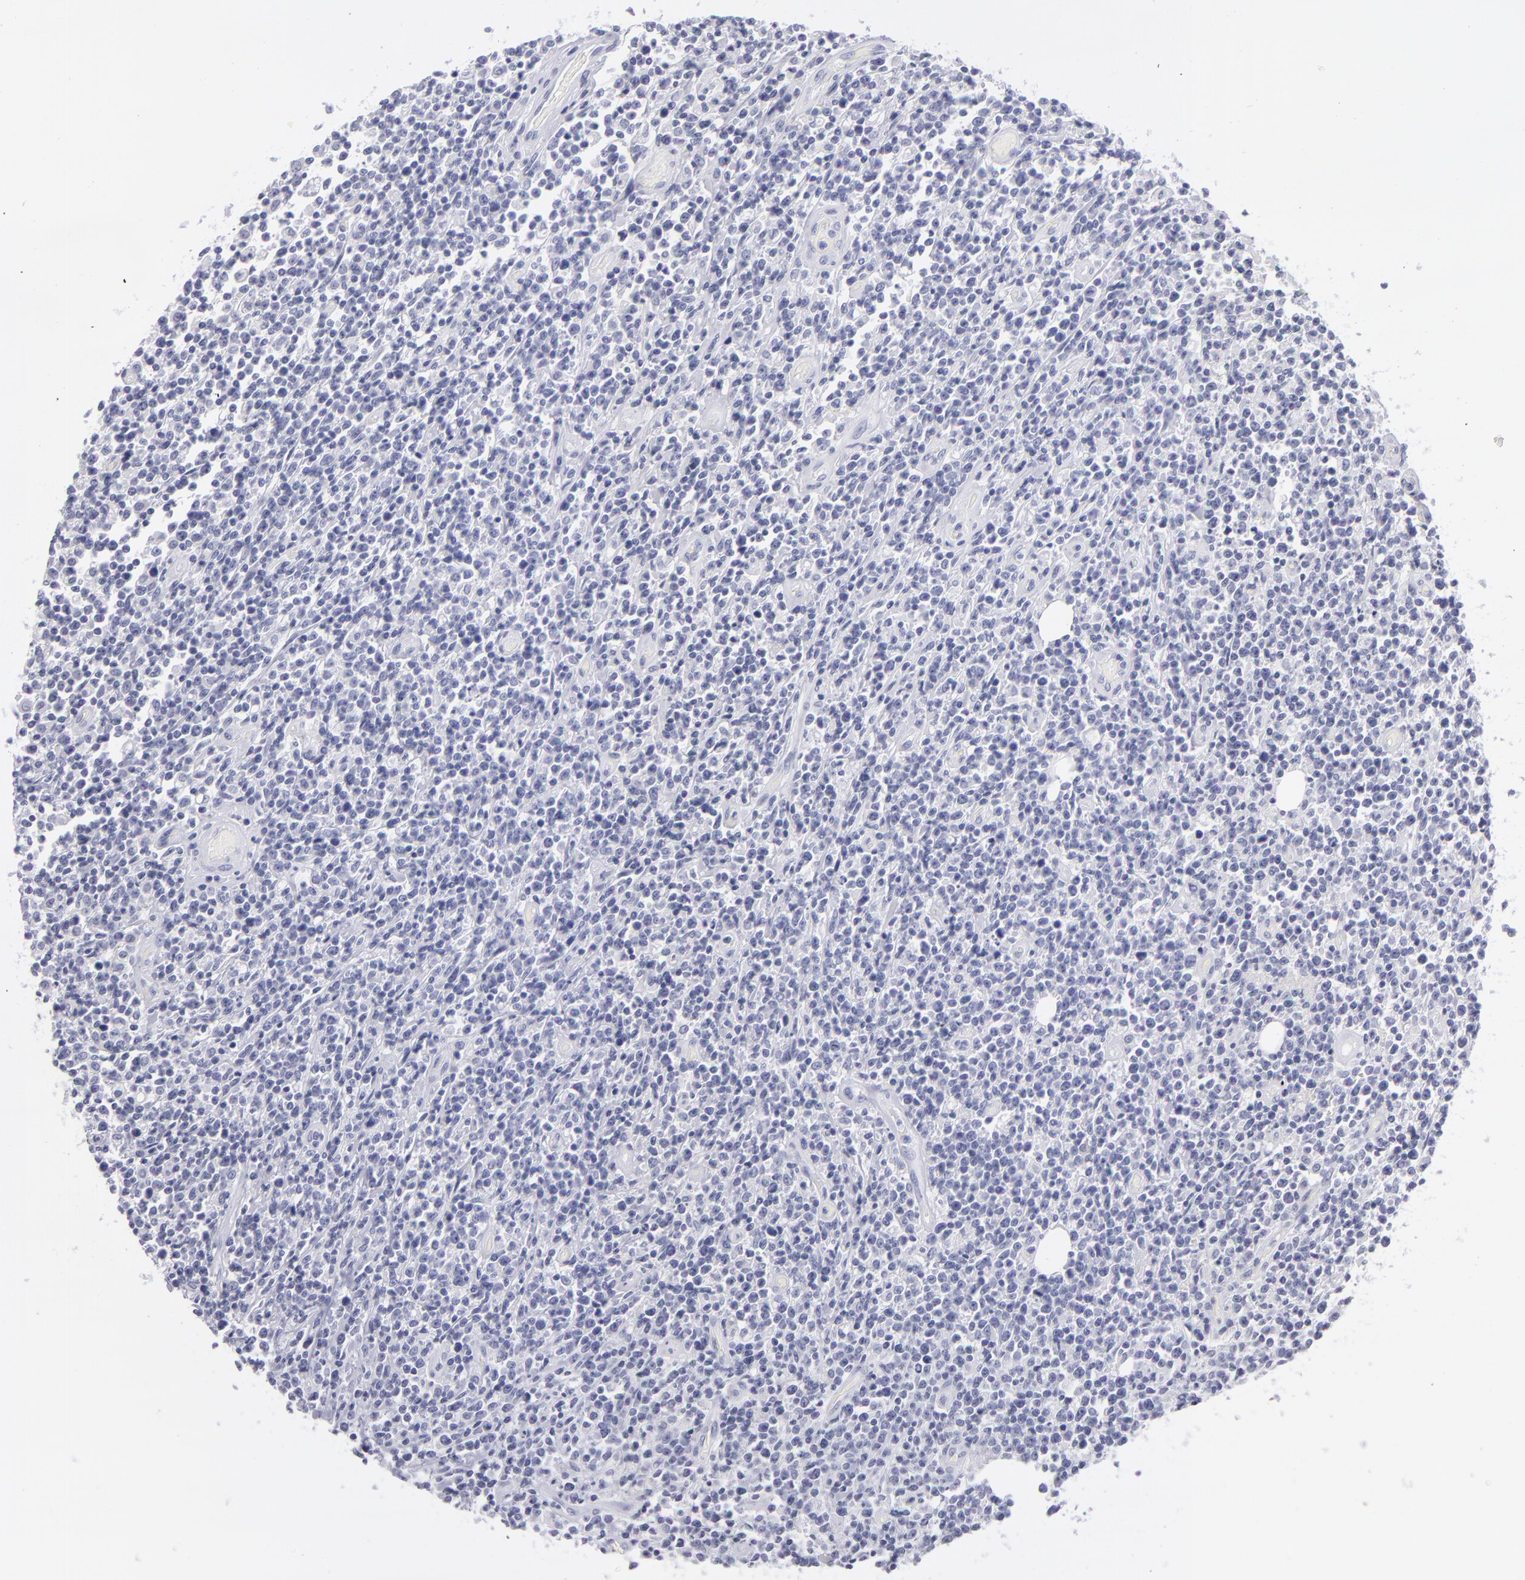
{"staining": {"intensity": "negative", "quantity": "none", "location": "none"}, "tissue": "lymphoma", "cell_type": "Tumor cells", "image_type": "cancer", "snomed": [{"axis": "morphology", "description": "Malignant lymphoma, non-Hodgkin's type, High grade"}, {"axis": "topography", "description": "Colon"}], "caption": "This is a micrograph of immunohistochemistry staining of high-grade malignant lymphoma, non-Hodgkin's type, which shows no positivity in tumor cells.", "gene": "MYH11", "patient": {"sex": "male", "age": 82}}